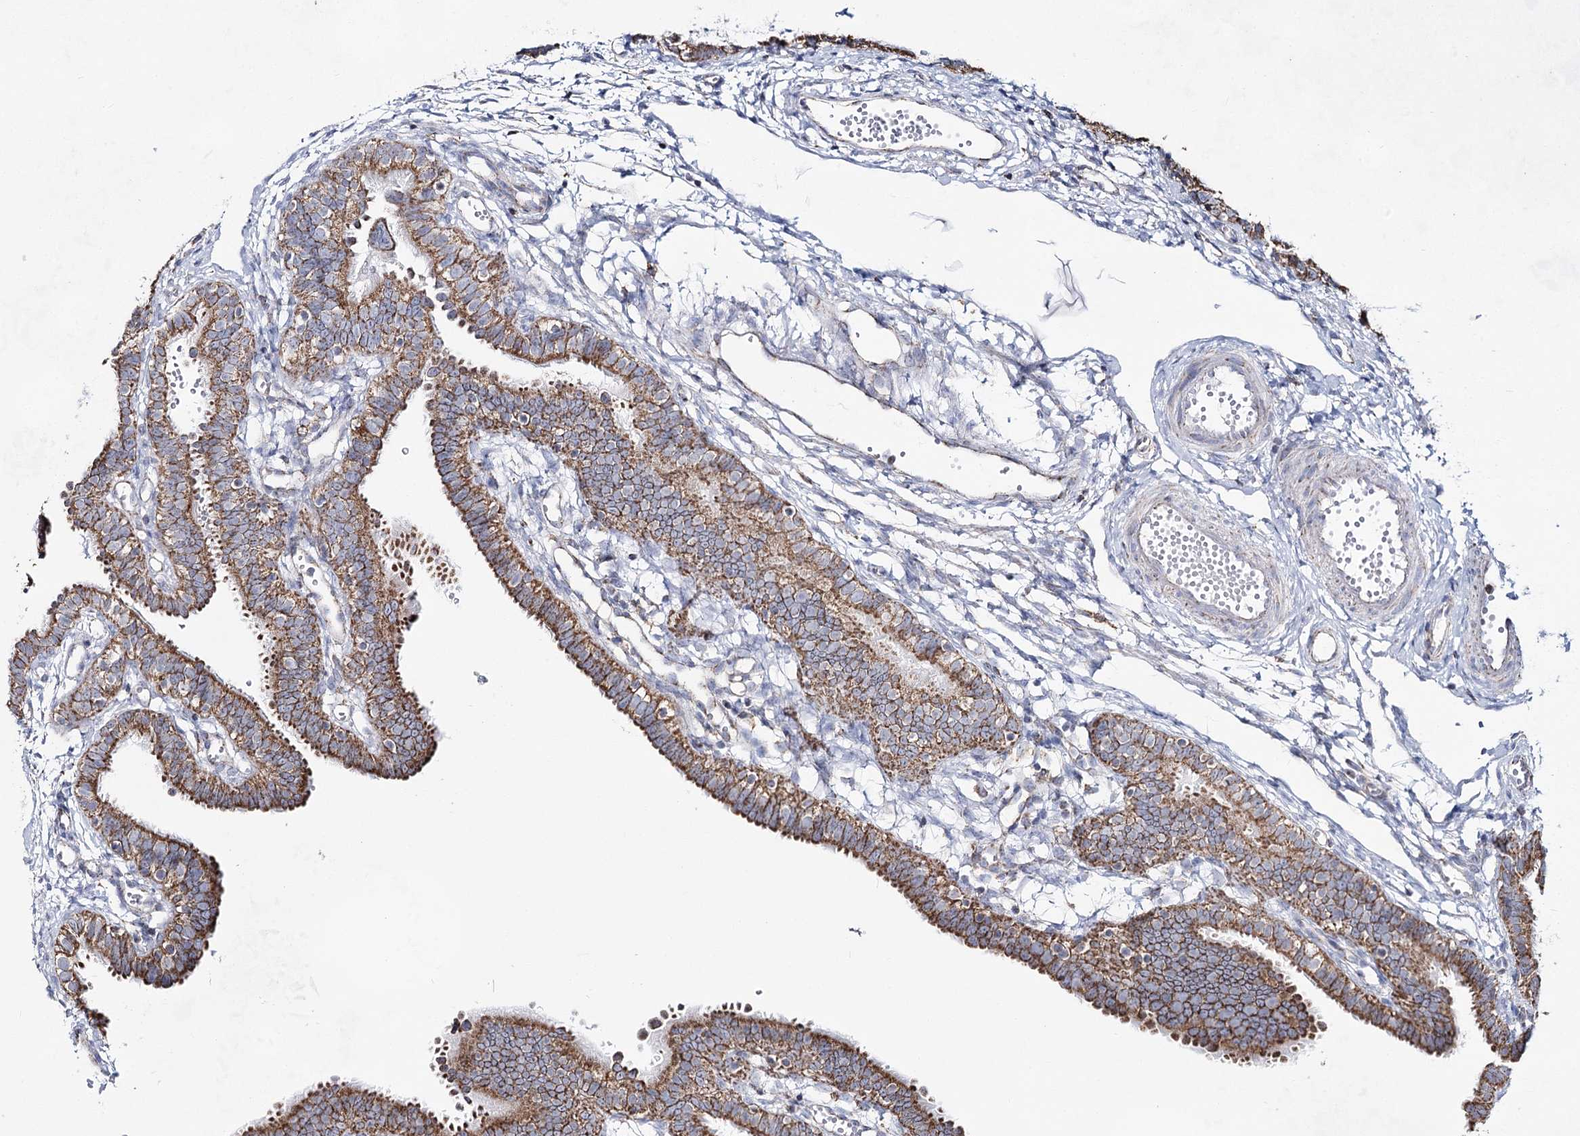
{"staining": {"intensity": "moderate", "quantity": ">75%", "location": "cytoplasmic/membranous"}, "tissue": "fallopian tube", "cell_type": "Glandular cells", "image_type": "normal", "snomed": [{"axis": "morphology", "description": "Normal tissue, NOS"}, {"axis": "topography", "description": "Fallopian tube"}, {"axis": "topography", "description": "Placenta"}], "caption": "Immunohistochemical staining of normal fallopian tube reveals moderate cytoplasmic/membranous protein positivity in approximately >75% of glandular cells.", "gene": "CWF19L1", "patient": {"sex": "female", "age": 34}}